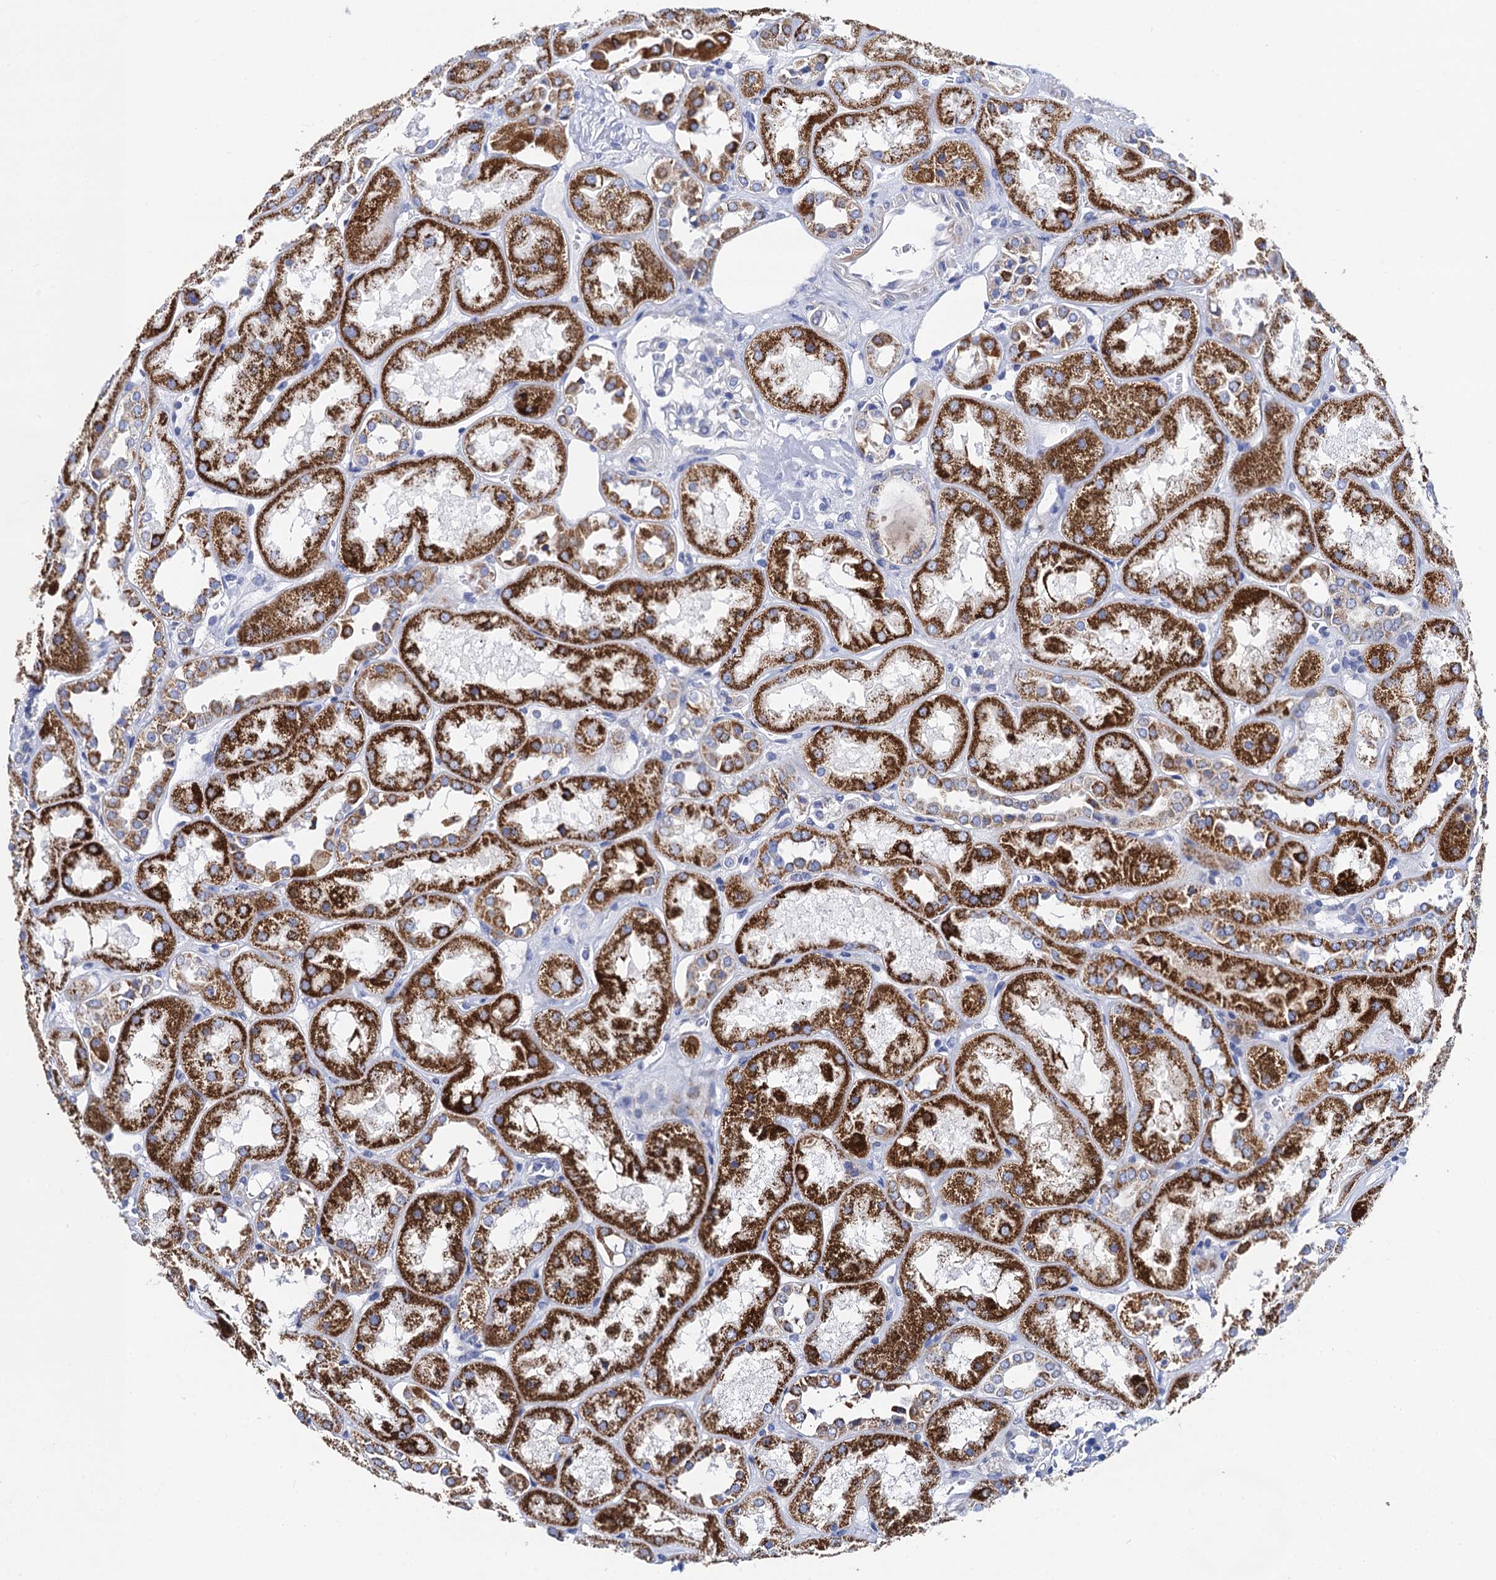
{"staining": {"intensity": "negative", "quantity": "none", "location": "none"}, "tissue": "kidney", "cell_type": "Cells in glomeruli", "image_type": "normal", "snomed": [{"axis": "morphology", "description": "Normal tissue, NOS"}, {"axis": "topography", "description": "Kidney"}], "caption": "Immunohistochemistry (IHC) photomicrograph of benign kidney: kidney stained with DAB (3,3'-diaminobenzidine) displays no significant protein positivity in cells in glomeruli.", "gene": "ACADSB", "patient": {"sex": "male", "age": 70}}